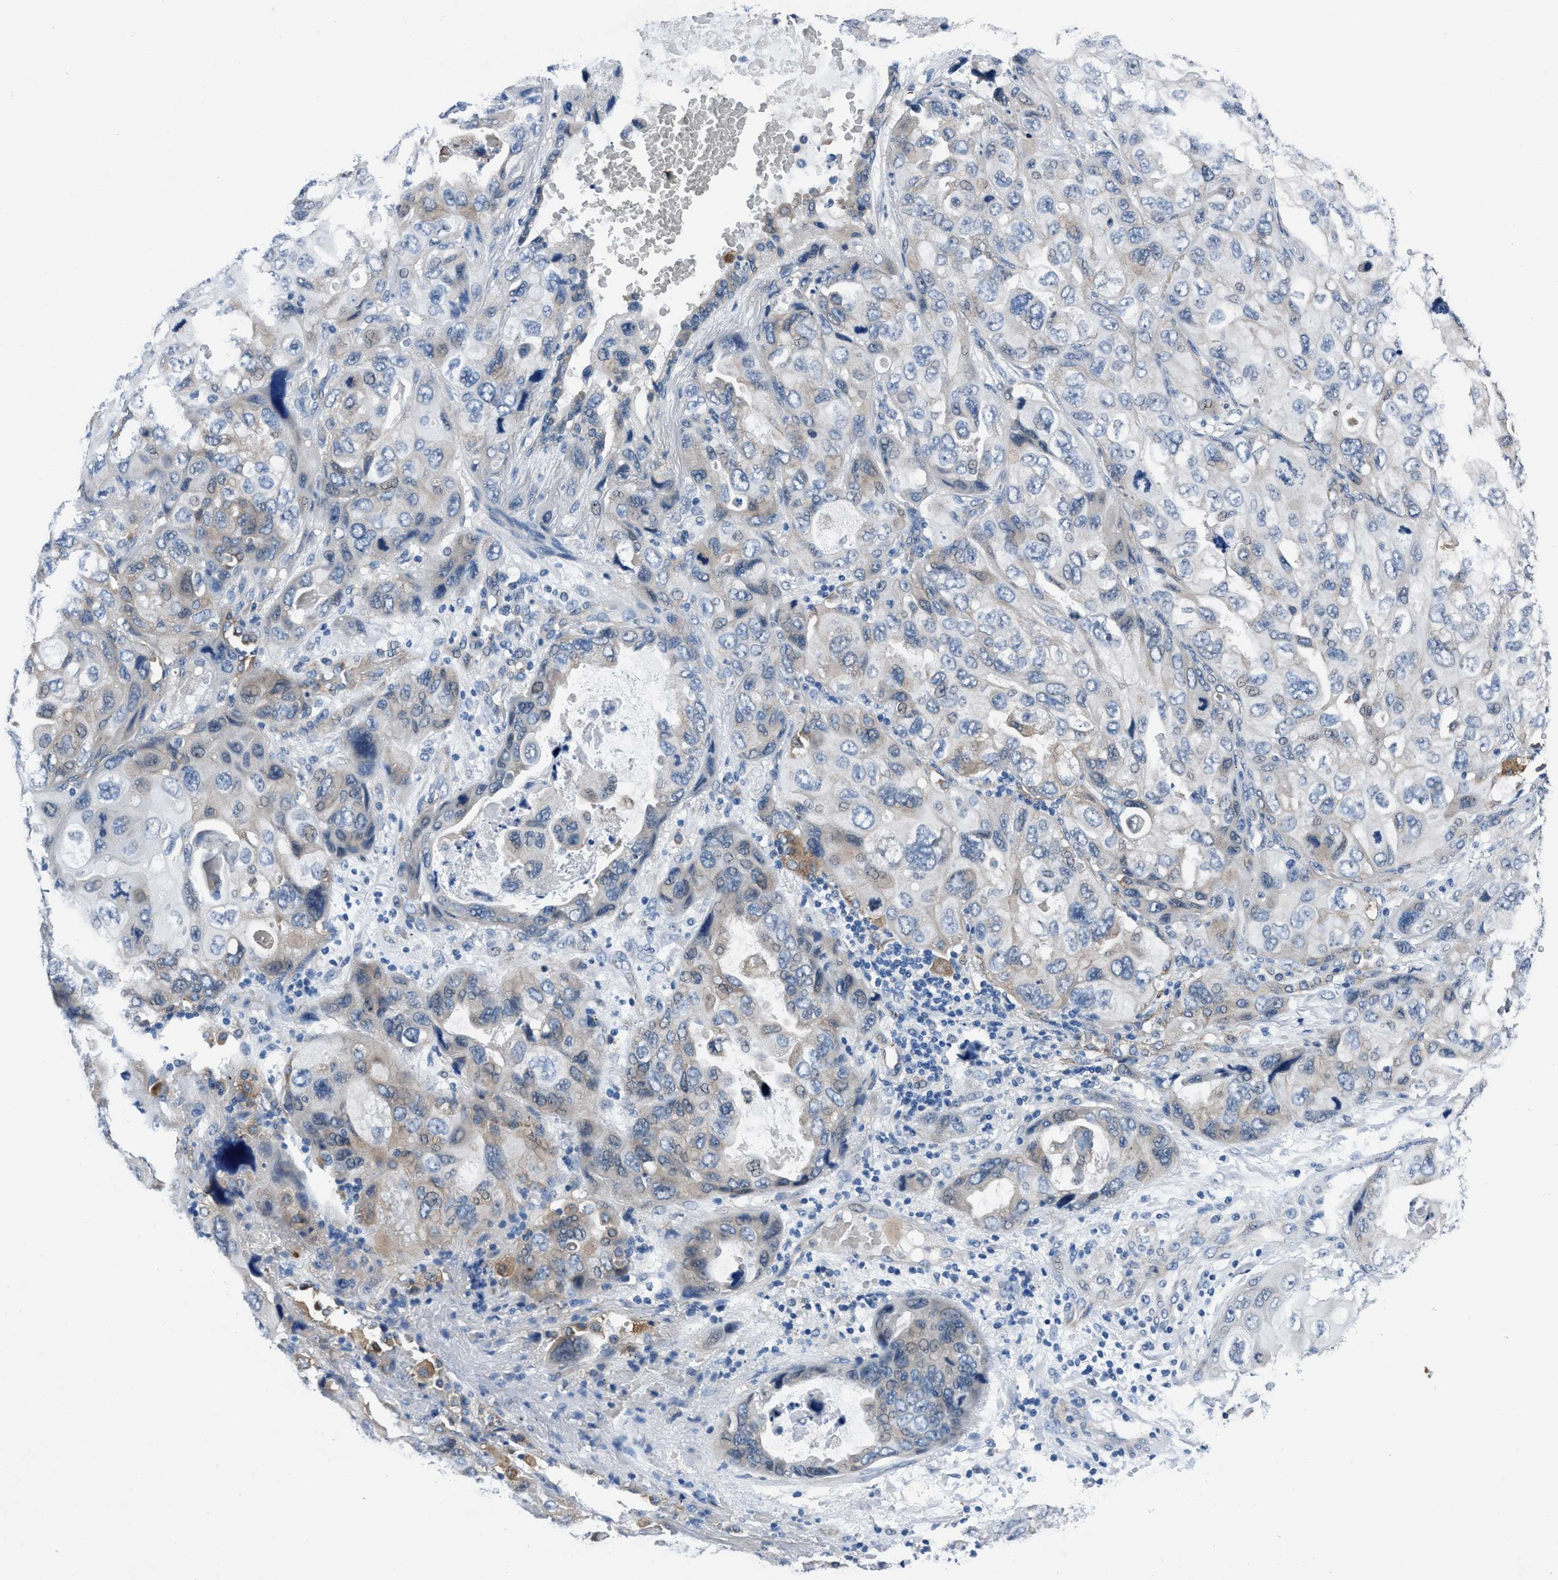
{"staining": {"intensity": "weak", "quantity": "25%-75%", "location": "cytoplasmic/membranous"}, "tissue": "lung cancer", "cell_type": "Tumor cells", "image_type": "cancer", "snomed": [{"axis": "morphology", "description": "Squamous cell carcinoma, NOS"}, {"axis": "topography", "description": "Lung"}], "caption": "Brown immunohistochemical staining in squamous cell carcinoma (lung) reveals weak cytoplasmic/membranous positivity in about 25%-75% of tumor cells.", "gene": "TMEM94", "patient": {"sex": "female", "age": 73}}